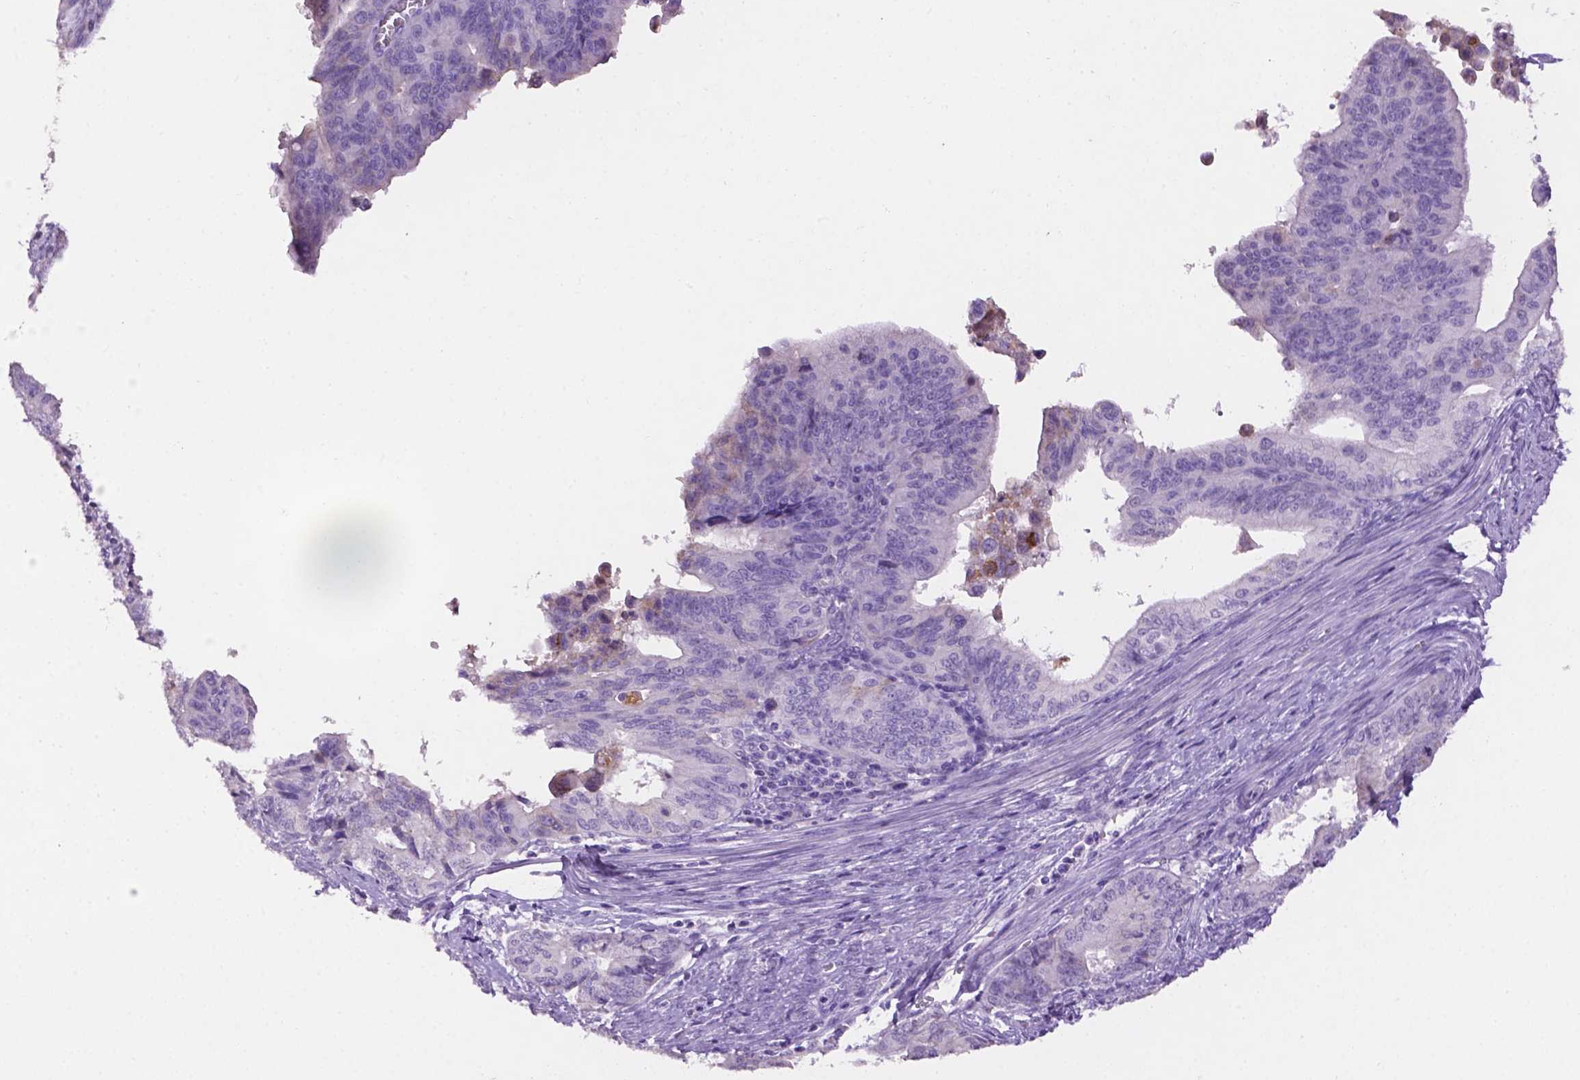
{"staining": {"intensity": "negative", "quantity": "none", "location": "none"}, "tissue": "endometrial cancer", "cell_type": "Tumor cells", "image_type": "cancer", "snomed": [{"axis": "morphology", "description": "Adenocarcinoma, NOS"}, {"axis": "topography", "description": "Endometrium"}], "caption": "Endometrial cancer stained for a protein using IHC displays no expression tumor cells.", "gene": "TACSTD2", "patient": {"sex": "female", "age": 65}}